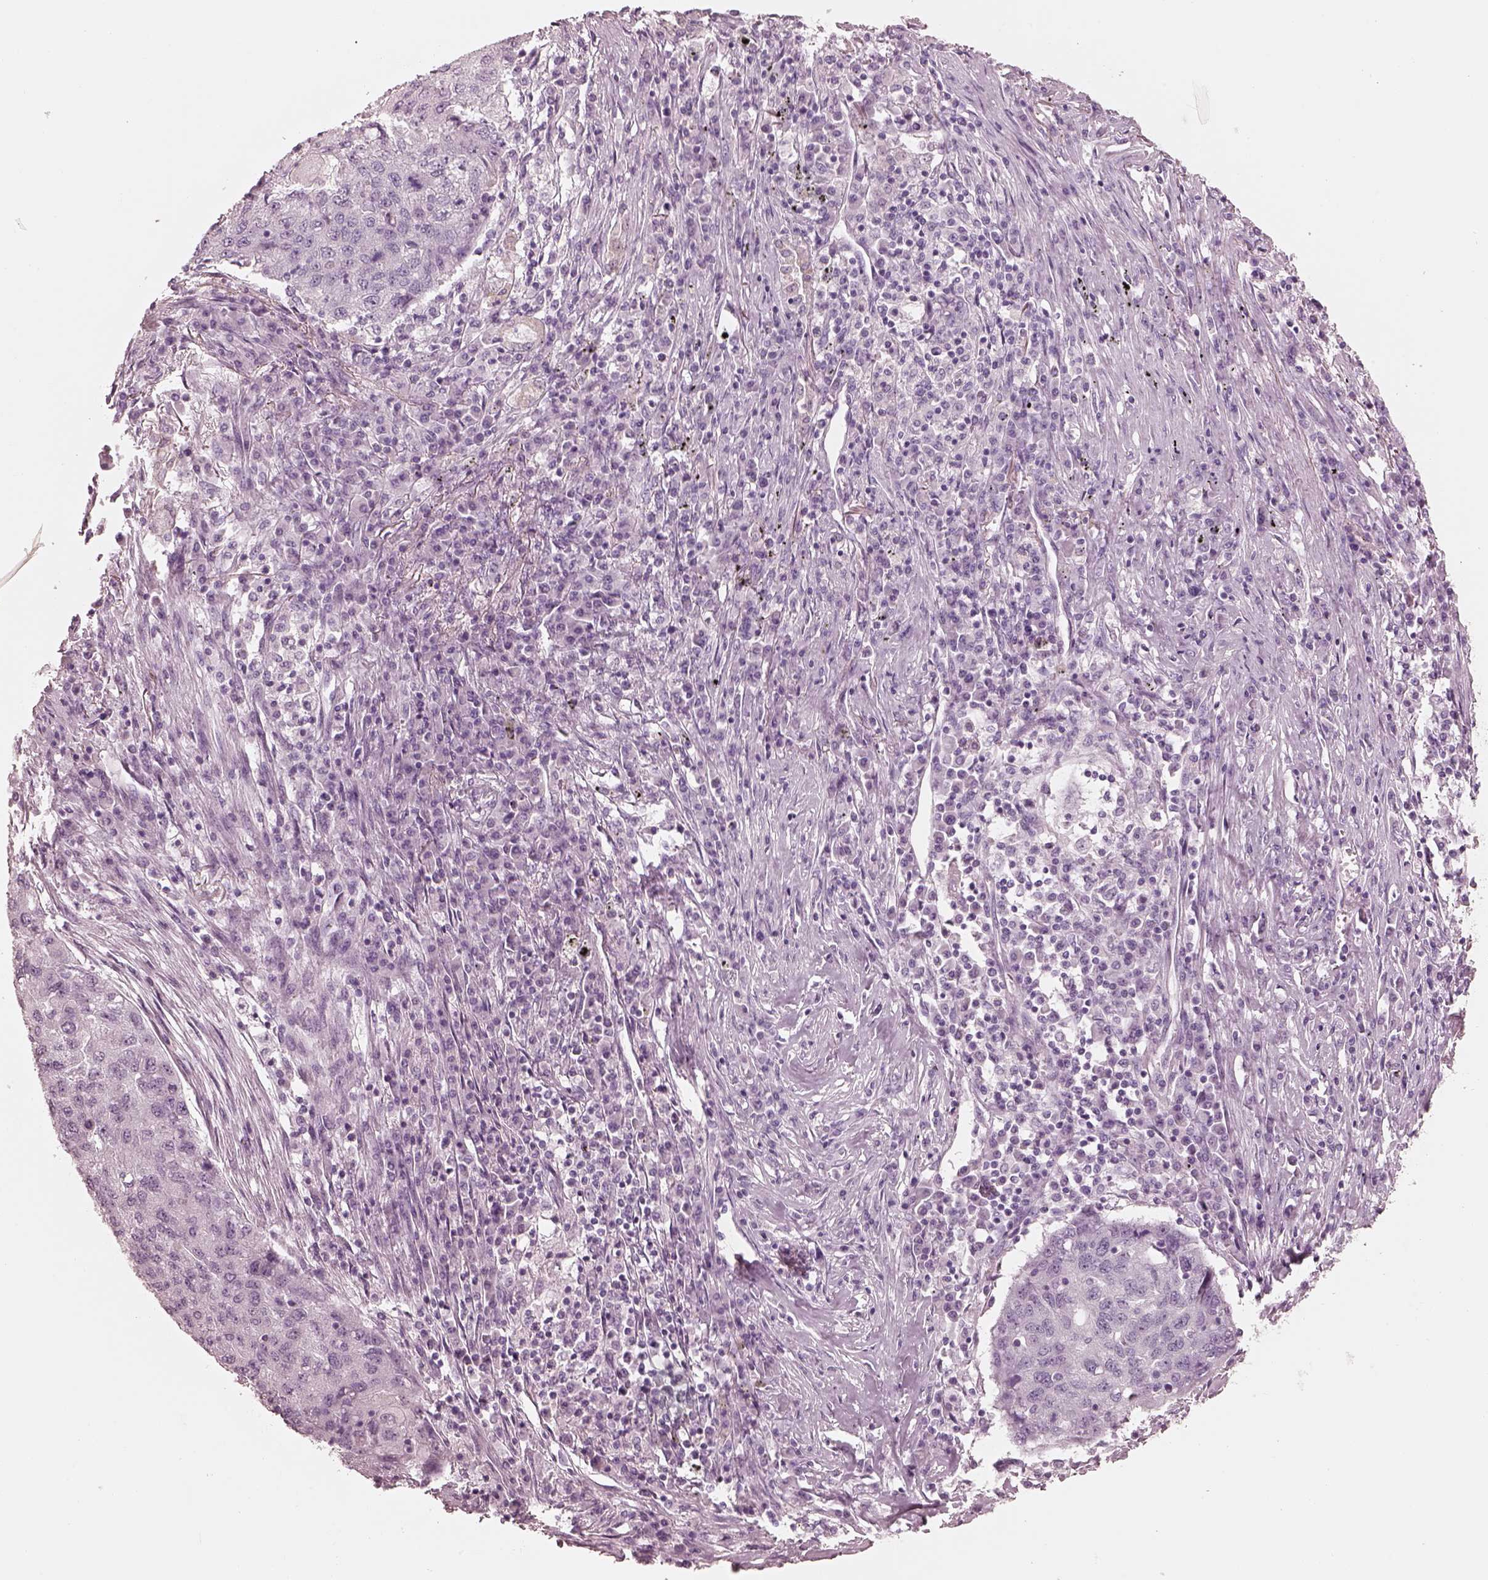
{"staining": {"intensity": "negative", "quantity": "none", "location": "none"}, "tissue": "lung cancer", "cell_type": "Tumor cells", "image_type": "cancer", "snomed": [{"axis": "morphology", "description": "Squamous cell carcinoma, NOS"}, {"axis": "topography", "description": "Lung"}], "caption": "Lung squamous cell carcinoma was stained to show a protein in brown. There is no significant expression in tumor cells. The staining was performed using DAB to visualize the protein expression in brown, while the nuclei were stained in blue with hematoxylin (Magnification: 20x).", "gene": "PON3", "patient": {"sex": "female", "age": 63}}